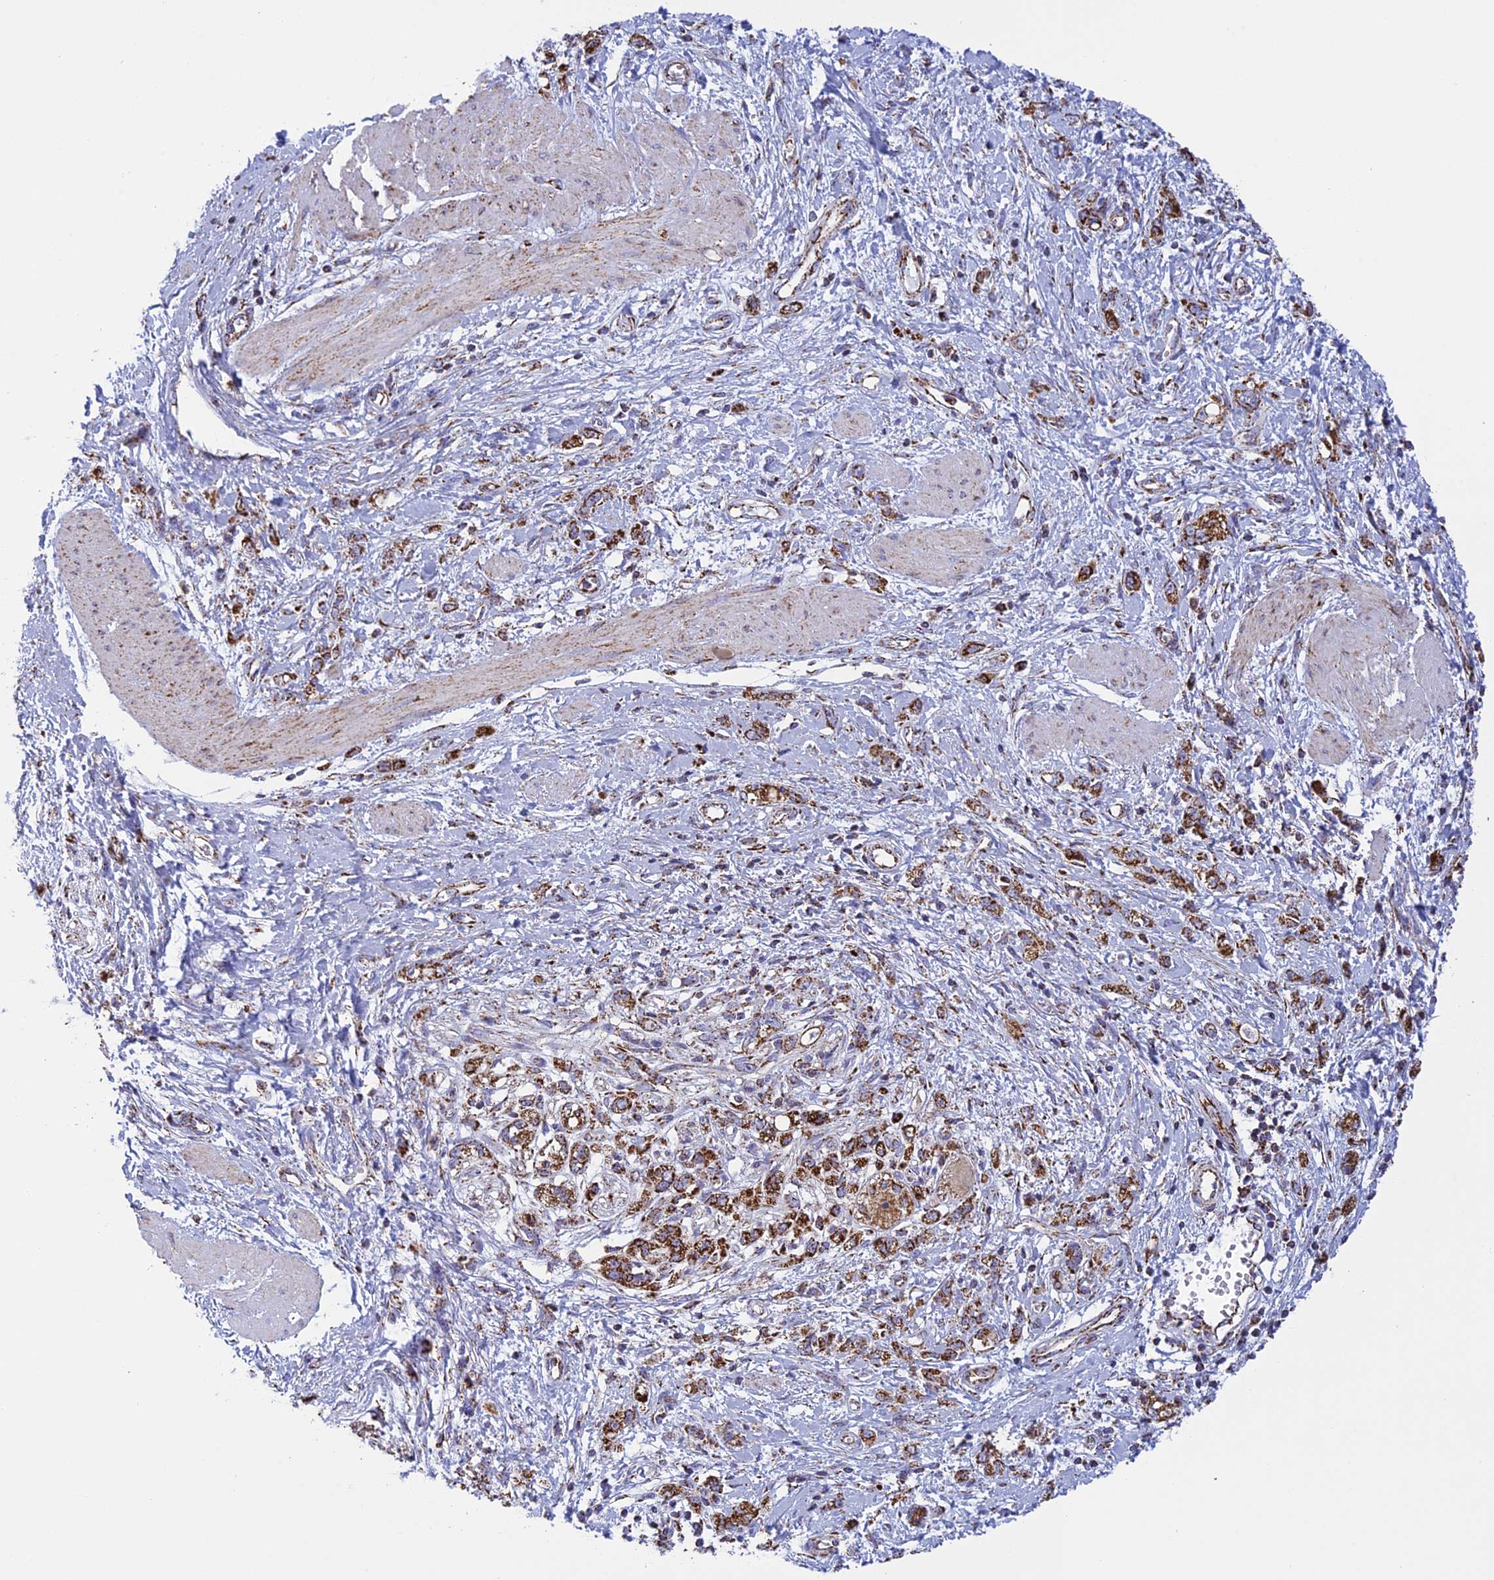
{"staining": {"intensity": "strong", "quantity": ">75%", "location": "cytoplasmic/membranous"}, "tissue": "stomach cancer", "cell_type": "Tumor cells", "image_type": "cancer", "snomed": [{"axis": "morphology", "description": "Adenocarcinoma, NOS"}, {"axis": "topography", "description": "Stomach"}], "caption": "Adenocarcinoma (stomach) was stained to show a protein in brown. There is high levels of strong cytoplasmic/membranous expression in about >75% of tumor cells.", "gene": "ISOC2", "patient": {"sex": "female", "age": 76}}